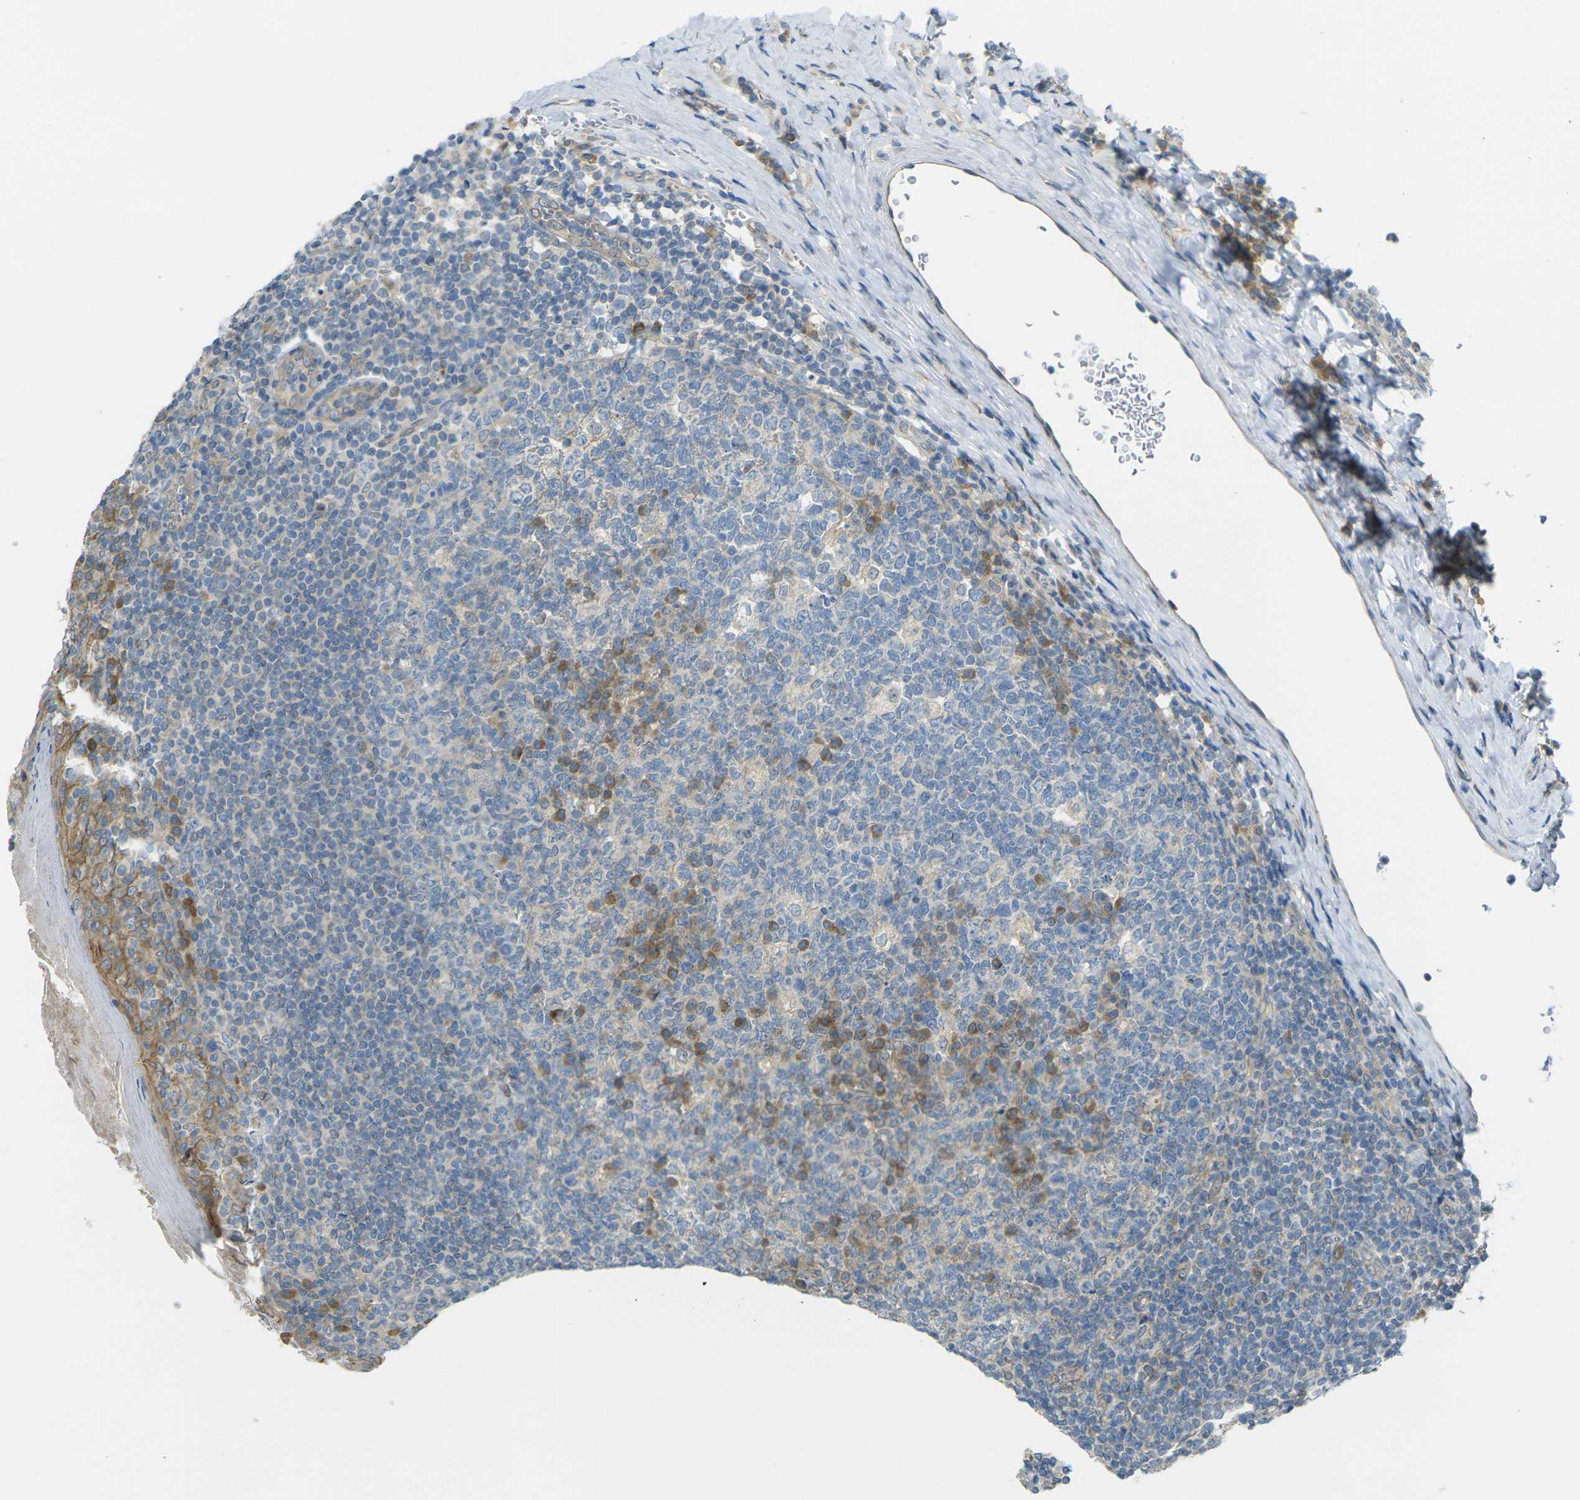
{"staining": {"intensity": "weak", "quantity": "25%-75%", "location": "cytoplasmic/membranous"}, "tissue": "tonsil", "cell_type": "Germinal center cells", "image_type": "normal", "snomed": [{"axis": "morphology", "description": "Normal tissue, NOS"}, {"axis": "topography", "description": "Tonsil"}], "caption": "A histopathology image showing weak cytoplasmic/membranous expression in about 25%-75% of germinal center cells in unremarkable tonsil, as visualized by brown immunohistochemical staining.", "gene": "RHBDD1", "patient": {"sex": "male", "age": 31}}